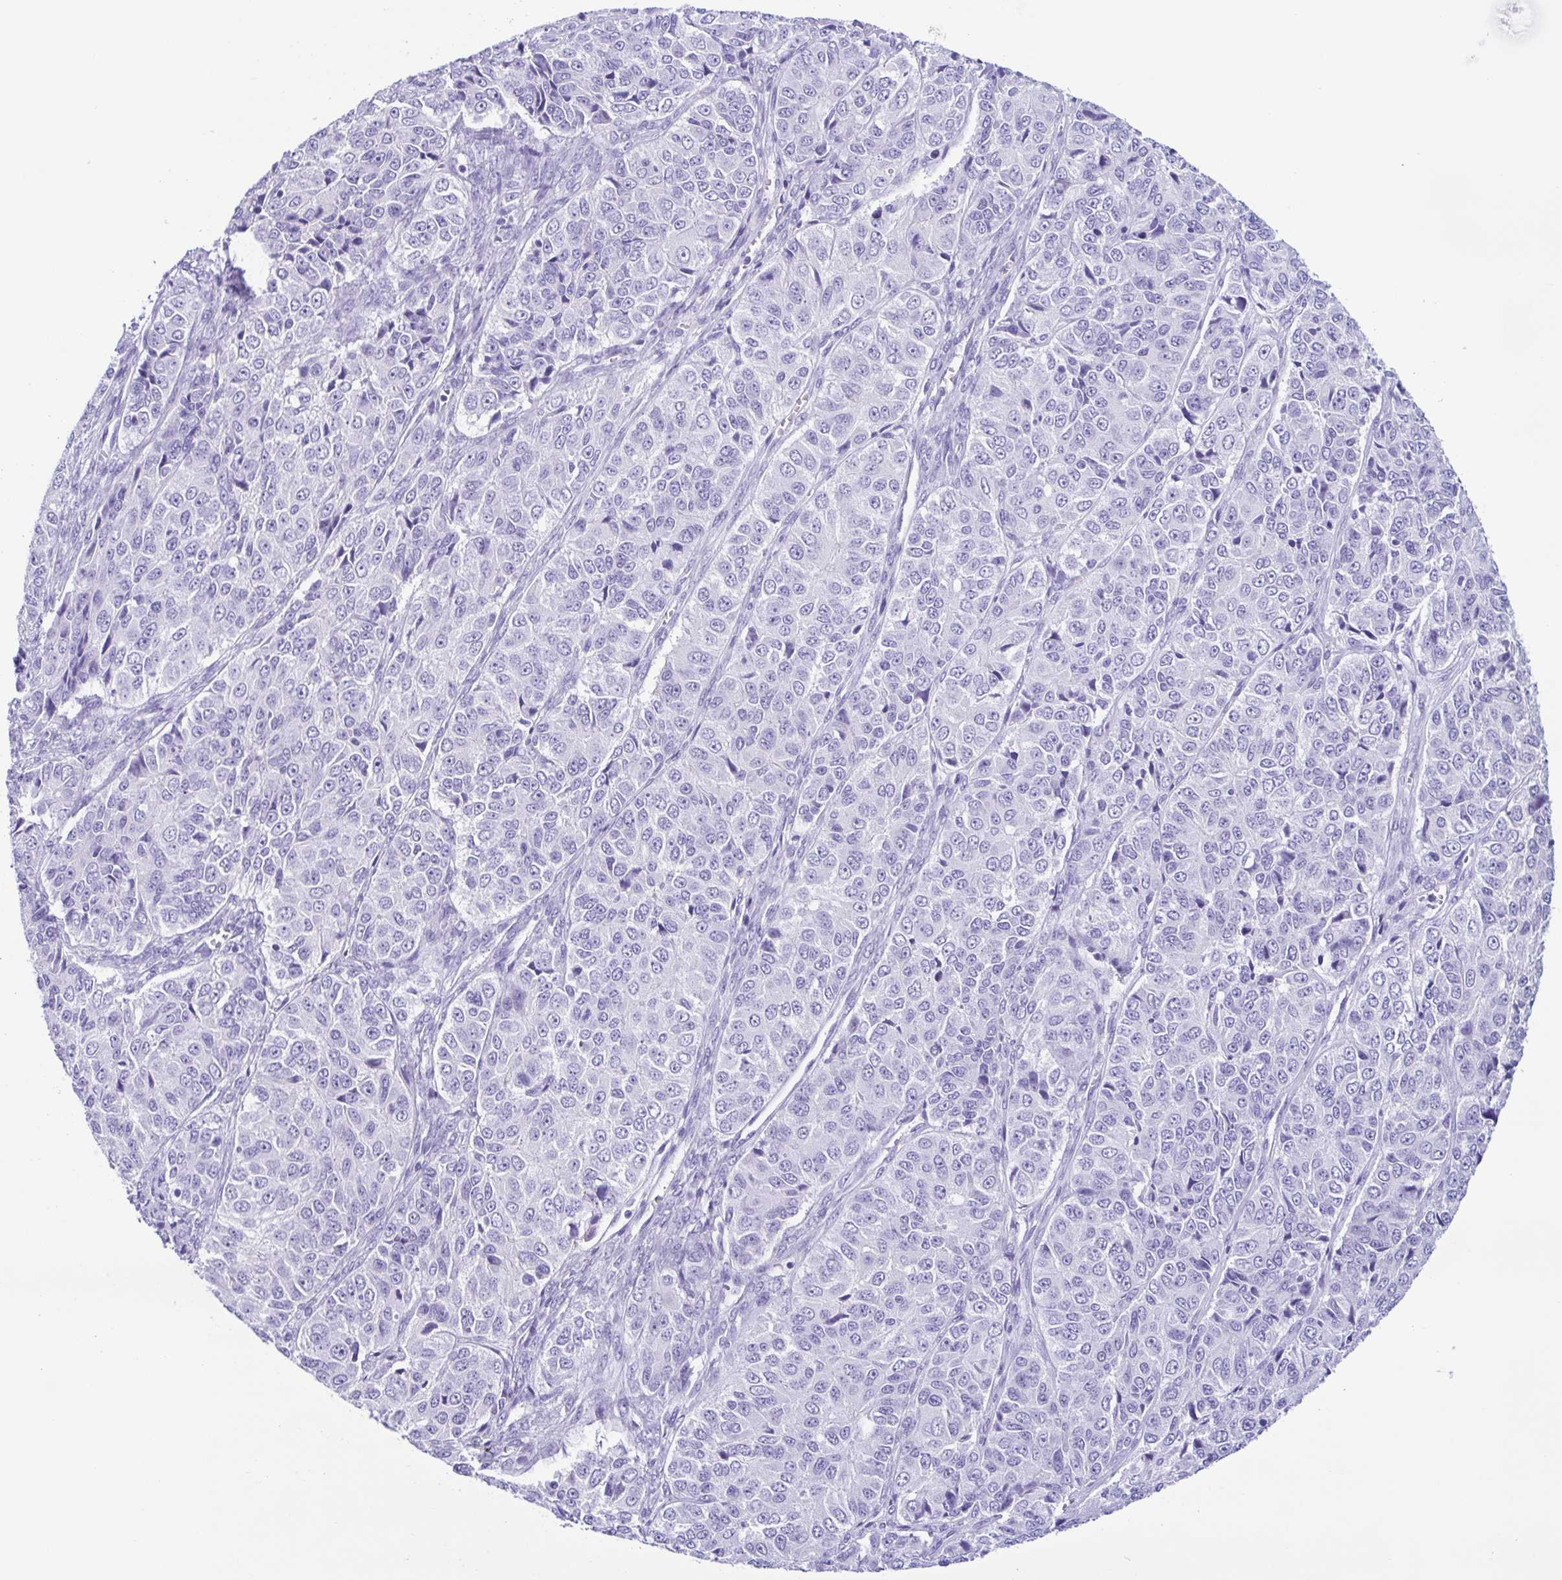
{"staining": {"intensity": "negative", "quantity": "none", "location": "none"}, "tissue": "ovarian cancer", "cell_type": "Tumor cells", "image_type": "cancer", "snomed": [{"axis": "morphology", "description": "Carcinoma, endometroid"}, {"axis": "topography", "description": "Ovary"}], "caption": "Endometroid carcinoma (ovarian) was stained to show a protein in brown. There is no significant positivity in tumor cells.", "gene": "ACTRT3", "patient": {"sex": "female", "age": 51}}